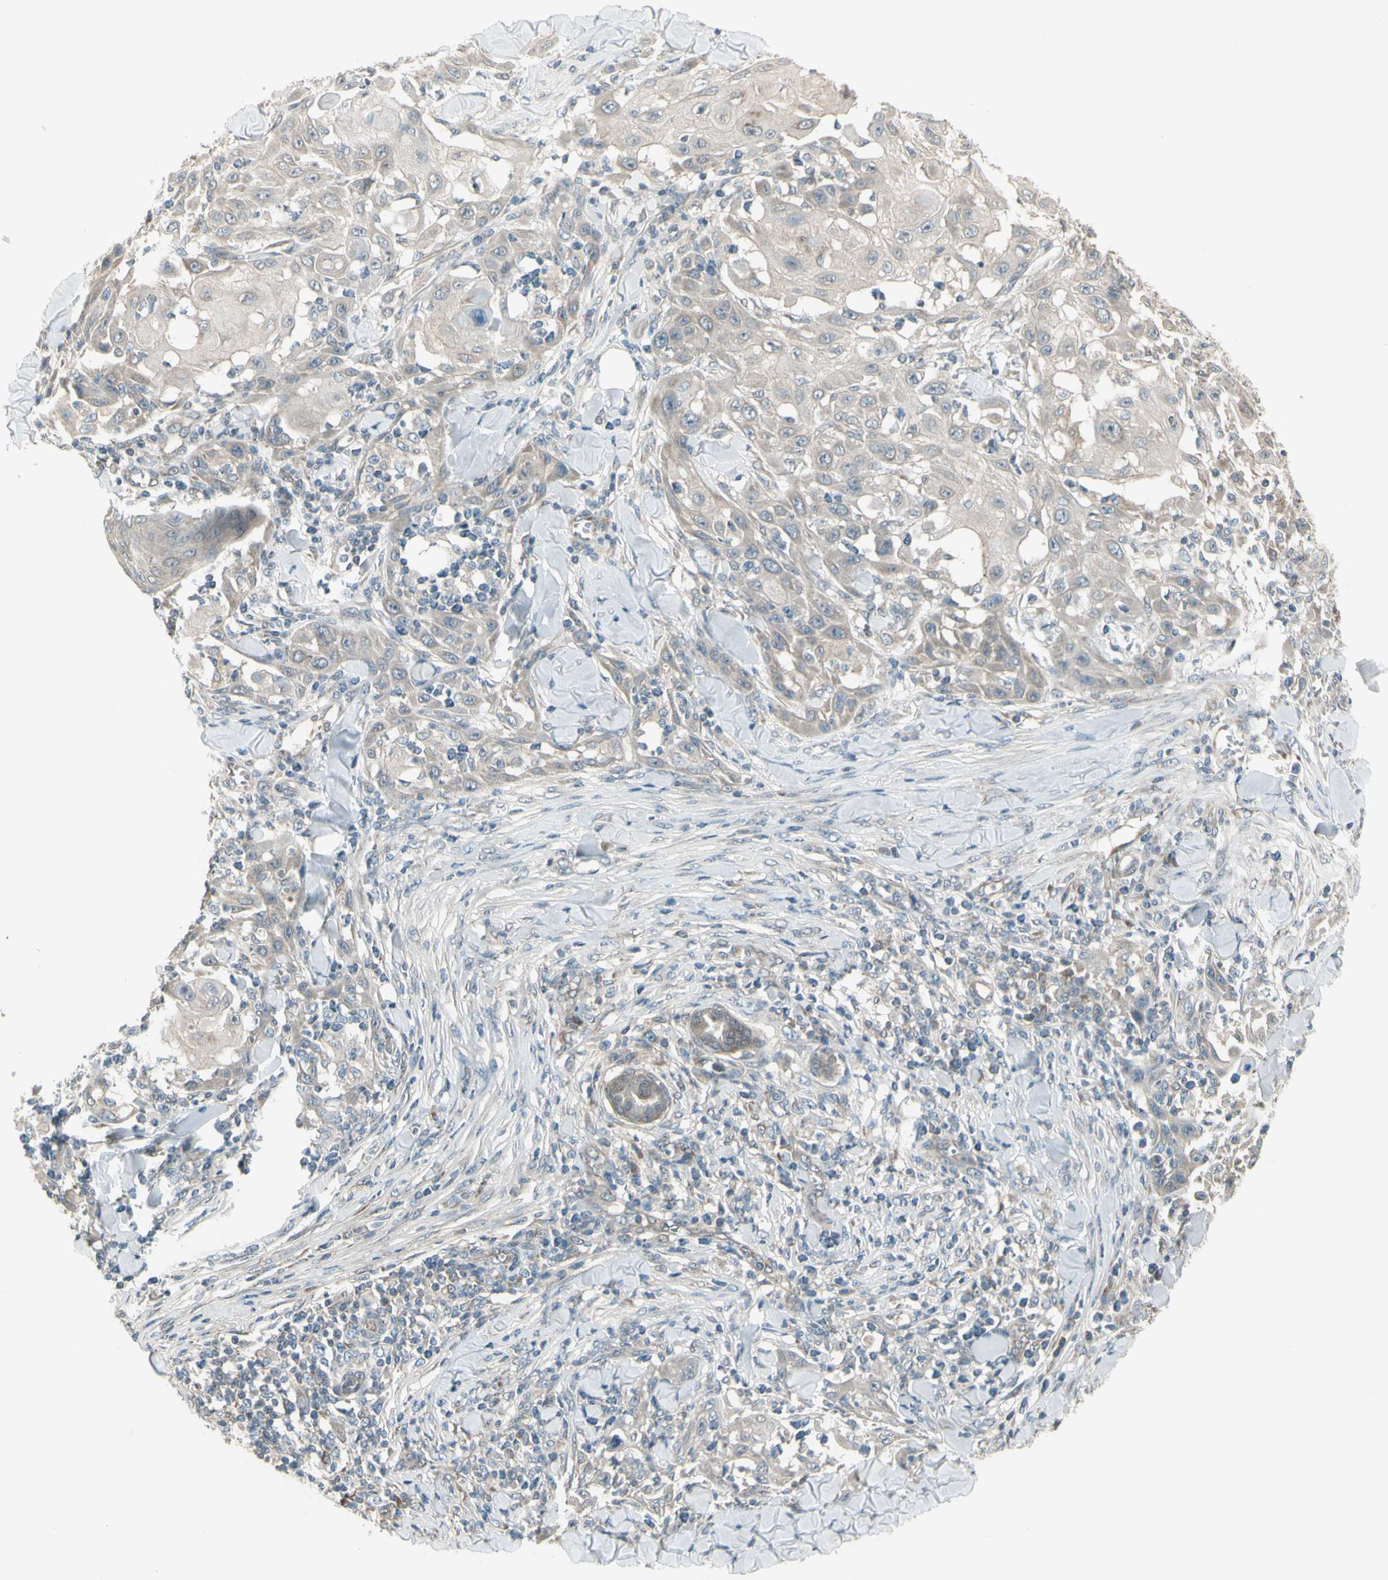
{"staining": {"intensity": "weak", "quantity": "25%-75%", "location": "cytoplasmic/membranous"}, "tissue": "skin cancer", "cell_type": "Tumor cells", "image_type": "cancer", "snomed": [{"axis": "morphology", "description": "Squamous cell carcinoma, NOS"}, {"axis": "topography", "description": "Skin"}], "caption": "Skin cancer stained for a protein (brown) exhibits weak cytoplasmic/membranous positive staining in approximately 25%-75% of tumor cells.", "gene": "NAXD", "patient": {"sex": "male", "age": 24}}